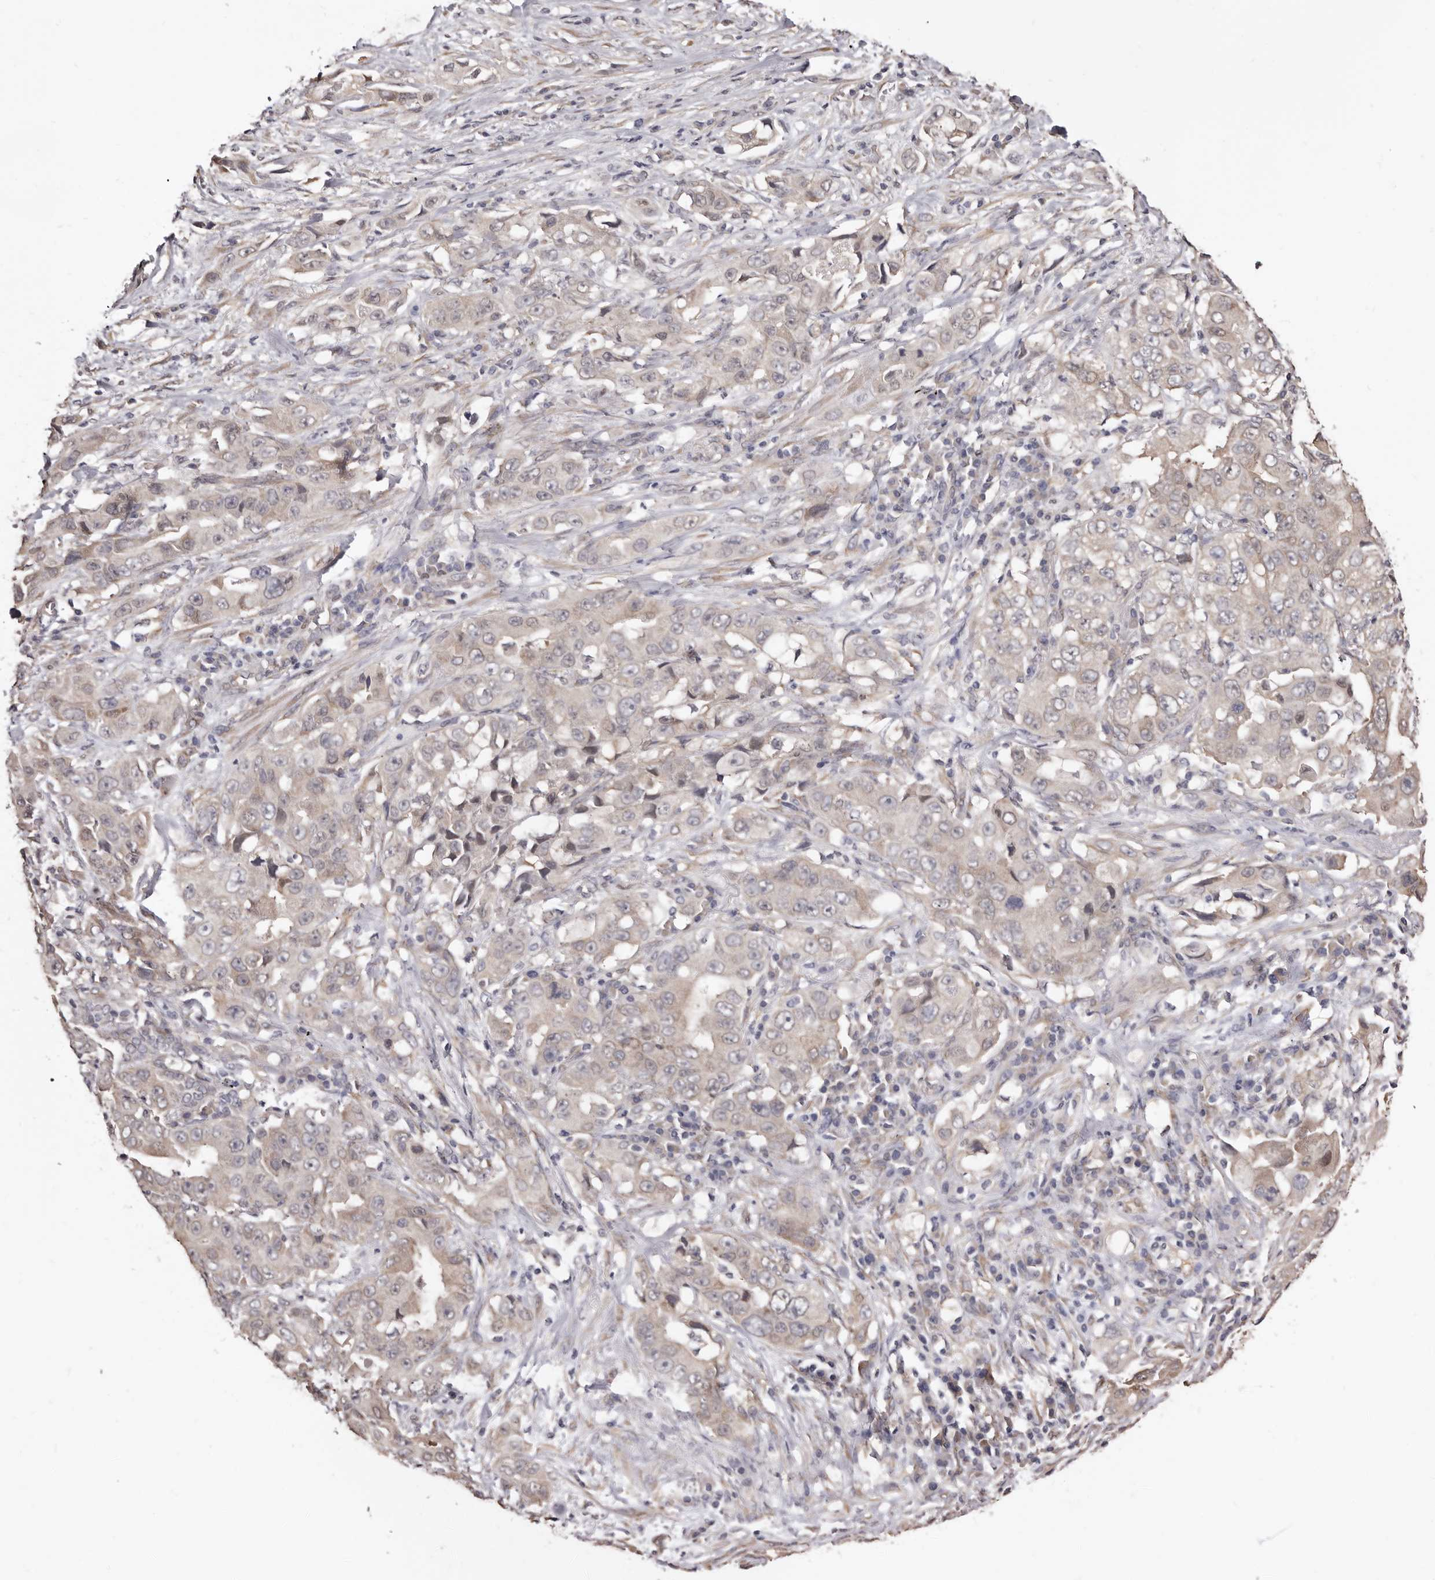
{"staining": {"intensity": "weak", "quantity": "25%-75%", "location": "cytoplasmic/membranous"}, "tissue": "lung cancer", "cell_type": "Tumor cells", "image_type": "cancer", "snomed": [{"axis": "morphology", "description": "Adenocarcinoma, NOS"}, {"axis": "topography", "description": "Lung"}], "caption": "This micrograph reveals immunohistochemistry staining of lung adenocarcinoma, with low weak cytoplasmic/membranous staining in about 25%-75% of tumor cells.", "gene": "KHDRBS2", "patient": {"sex": "female", "age": 51}}